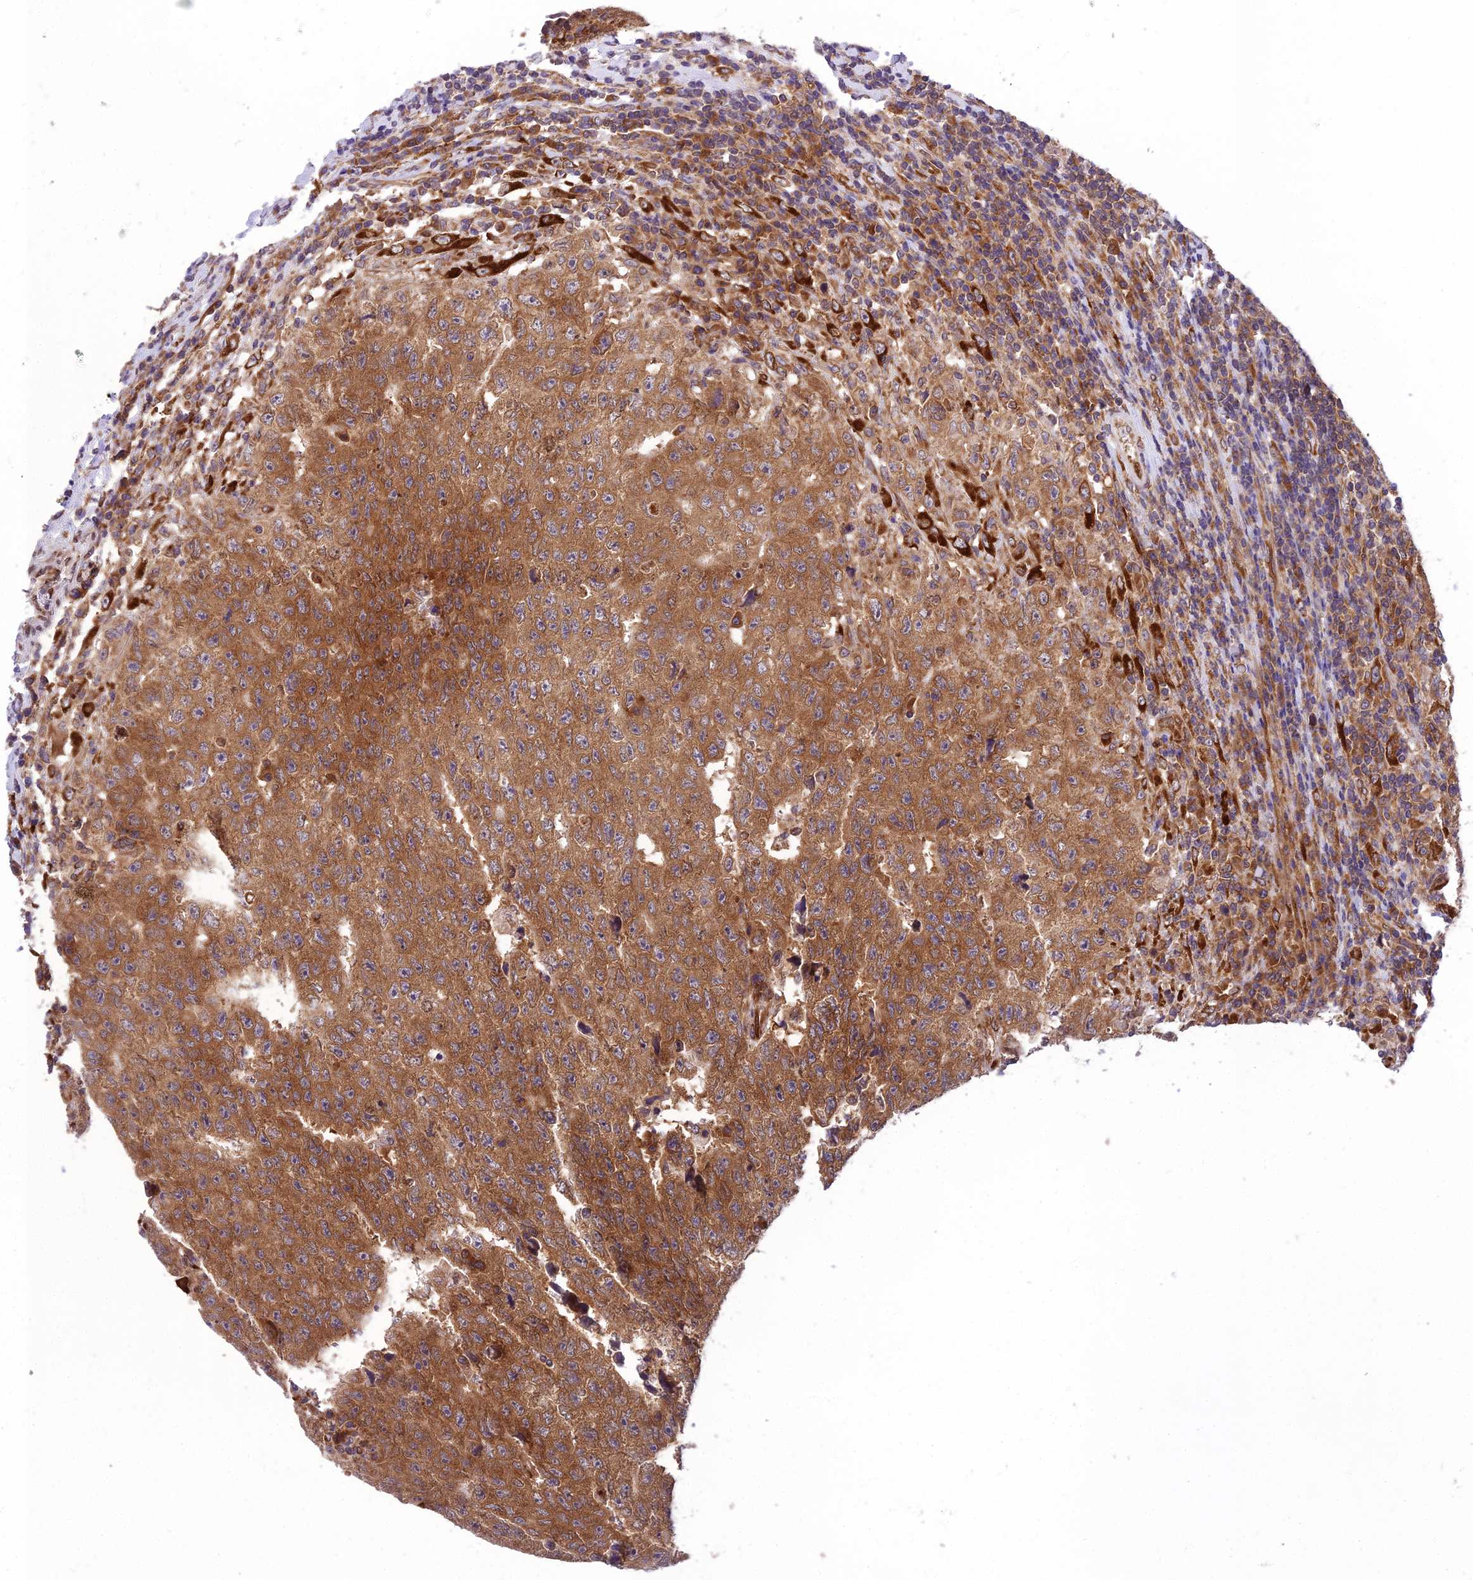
{"staining": {"intensity": "strong", "quantity": ">75%", "location": "cytoplasmic/membranous"}, "tissue": "testis cancer", "cell_type": "Tumor cells", "image_type": "cancer", "snomed": [{"axis": "morphology", "description": "Necrosis, NOS"}, {"axis": "morphology", "description": "Carcinoma, Embryonal, NOS"}, {"axis": "topography", "description": "Testis"}], "caption": "Immunohistochemical staining of human testis cancer displays strong cytoplasmic/membranous protein positivity in about >75% of tumor cells.", "gene": "DHCR7", "patient": {"sex": "male", "age": 19}}